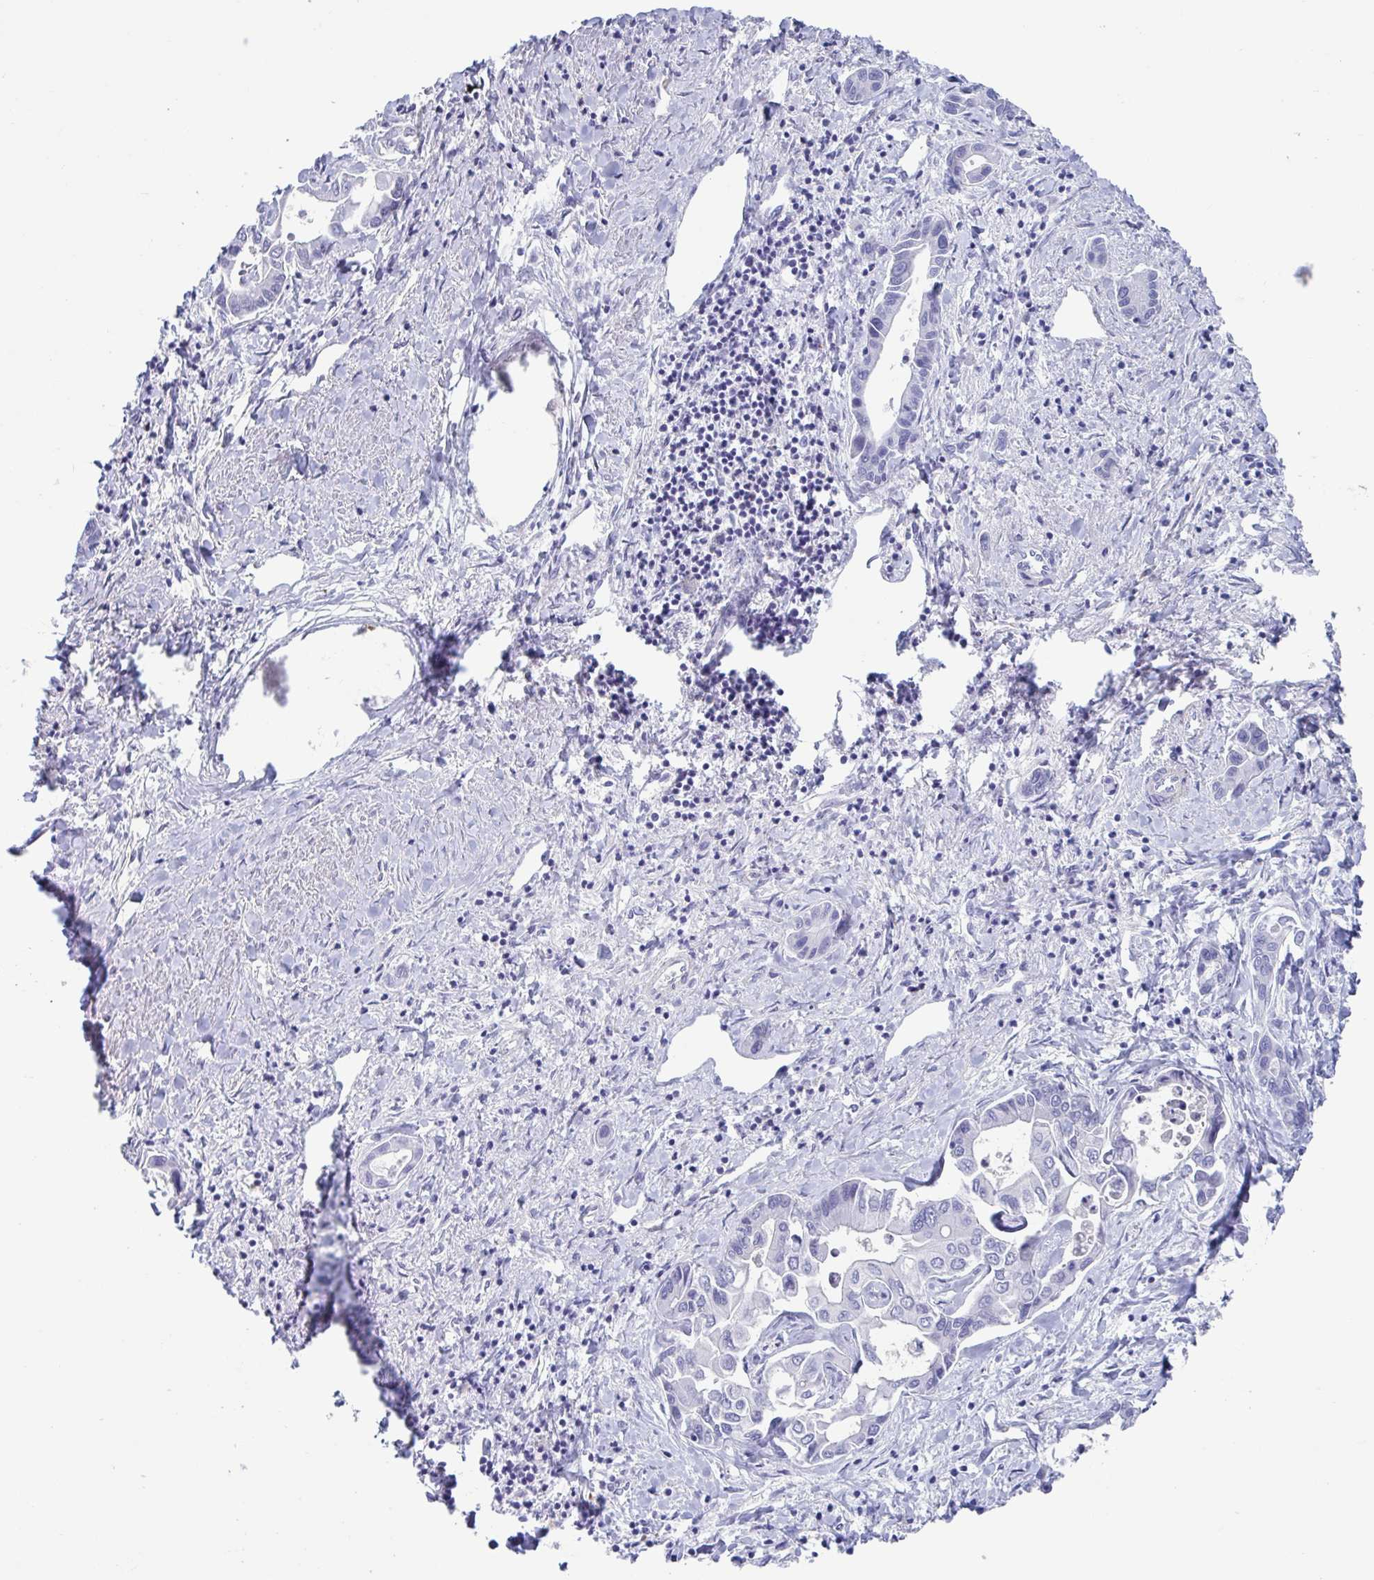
{"staining": {"intensity": "negative", "quantity": "none", "location": "none"}, "tissue": "liver cancer", "cell_type": "Tumor cells", "image_type": "cancer", "snomed": [{"axis": "morphology", "description": "Cholangiocarcinoma"}, {"axis": "topography", "description": "Liver"}], "caption": "Micrograph shows no protein positivity in tumor cells of liver cancer (cholangiocarcinoma) tissue.", "gene": "LPIN3", "patient": {"sex": "male", "age": 66}}